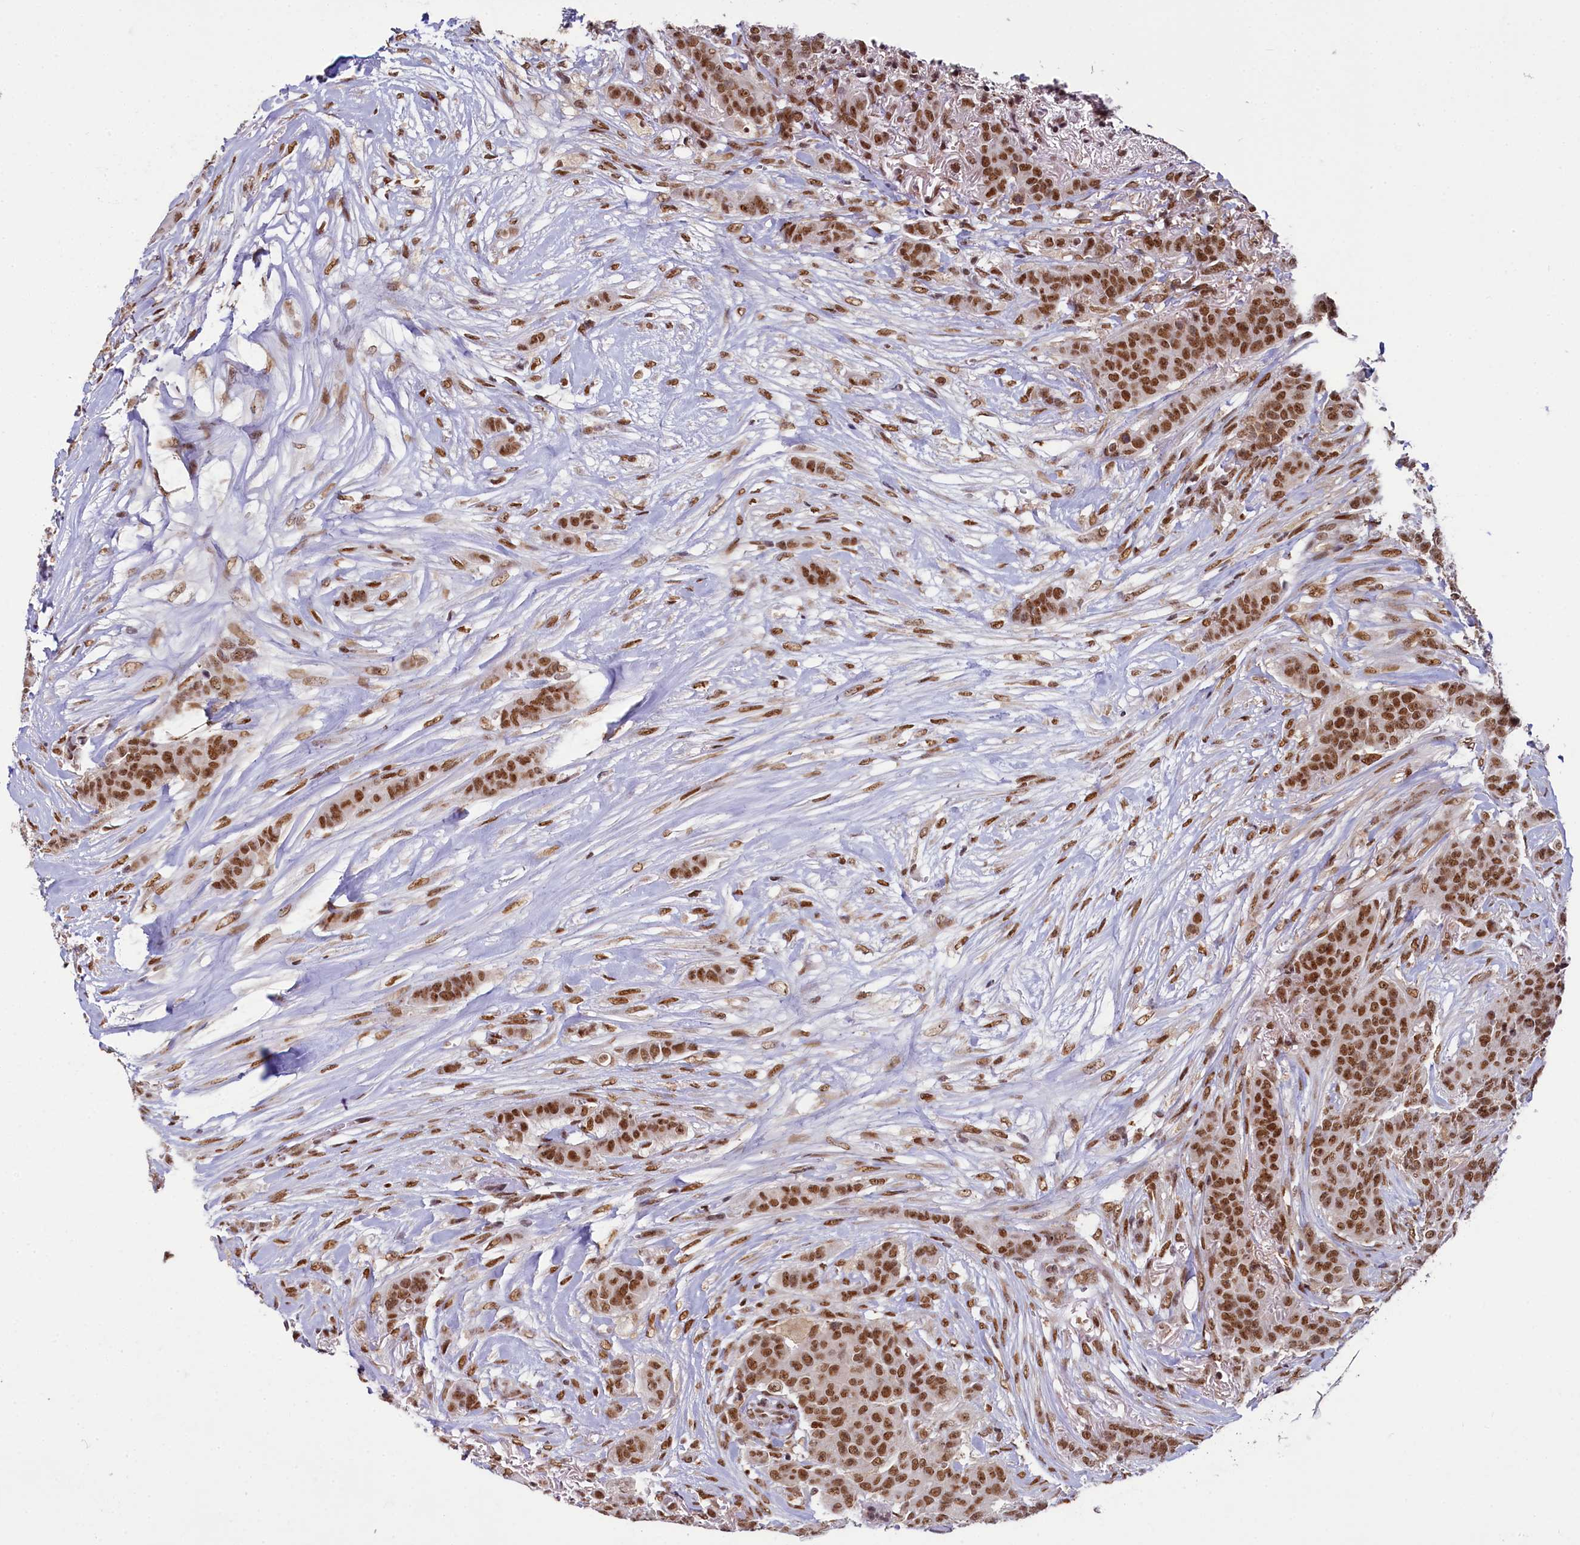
{"staining": {"intensity": "moderate", "quantity": ">75%", "location": "nuclear"}, "tissue": "breast cancer", "cell_type": "Tumor cells", "image_type": "cancer", "snomed": [{"axis": "morphology", "description": "Duct carcinoma"}, {"axis": "topography", "description": "Breast"}], "caption": "Protein positivity by immunohistochemistry shows moderate nuclear expression in approximately >75% of tumor cells in breast cancer.", "gene": "PPHLN1", "patient": {"sex": "female", "age": 40}}